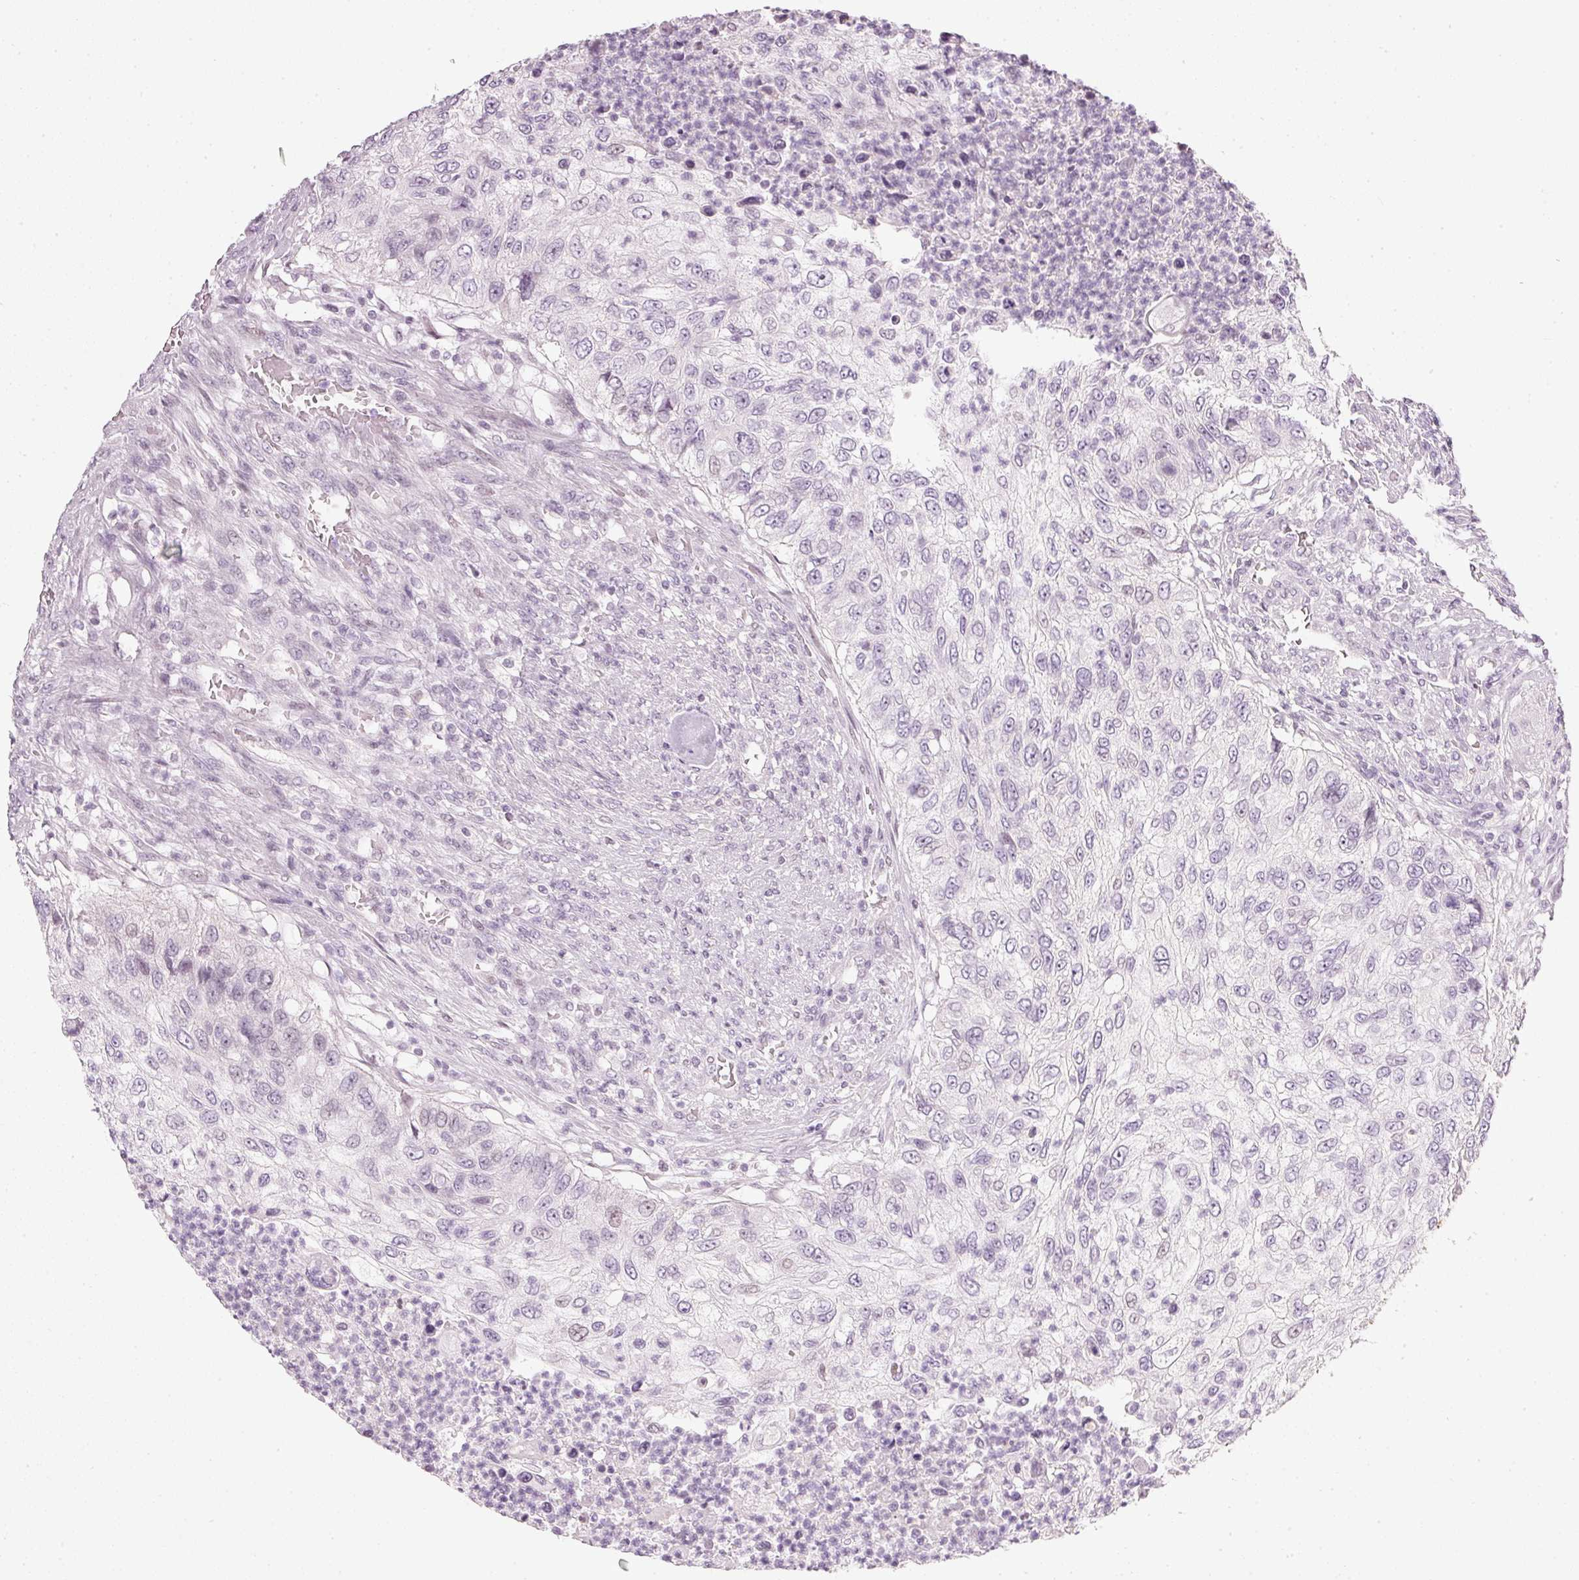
{"staining": {"intensity": "negative", "quantity": "none", "location": "none"}, "tissue": "urothelial cancer", "cell_type": "Tumor cells", "image_type": "cancer", "snomed": [{"axis": "morphology", "description": "Urothelial carcinoma, High grade"}, {"axis": "topography", "description": "Urinary bladder"}], "caption": "Immunohistochemical staining of urothelial carcinoma (high-grade) exhibits no significant positivity in tumor cells.", "gene": "NRDE2", "patient": {"sex": "female", "age": 60}}